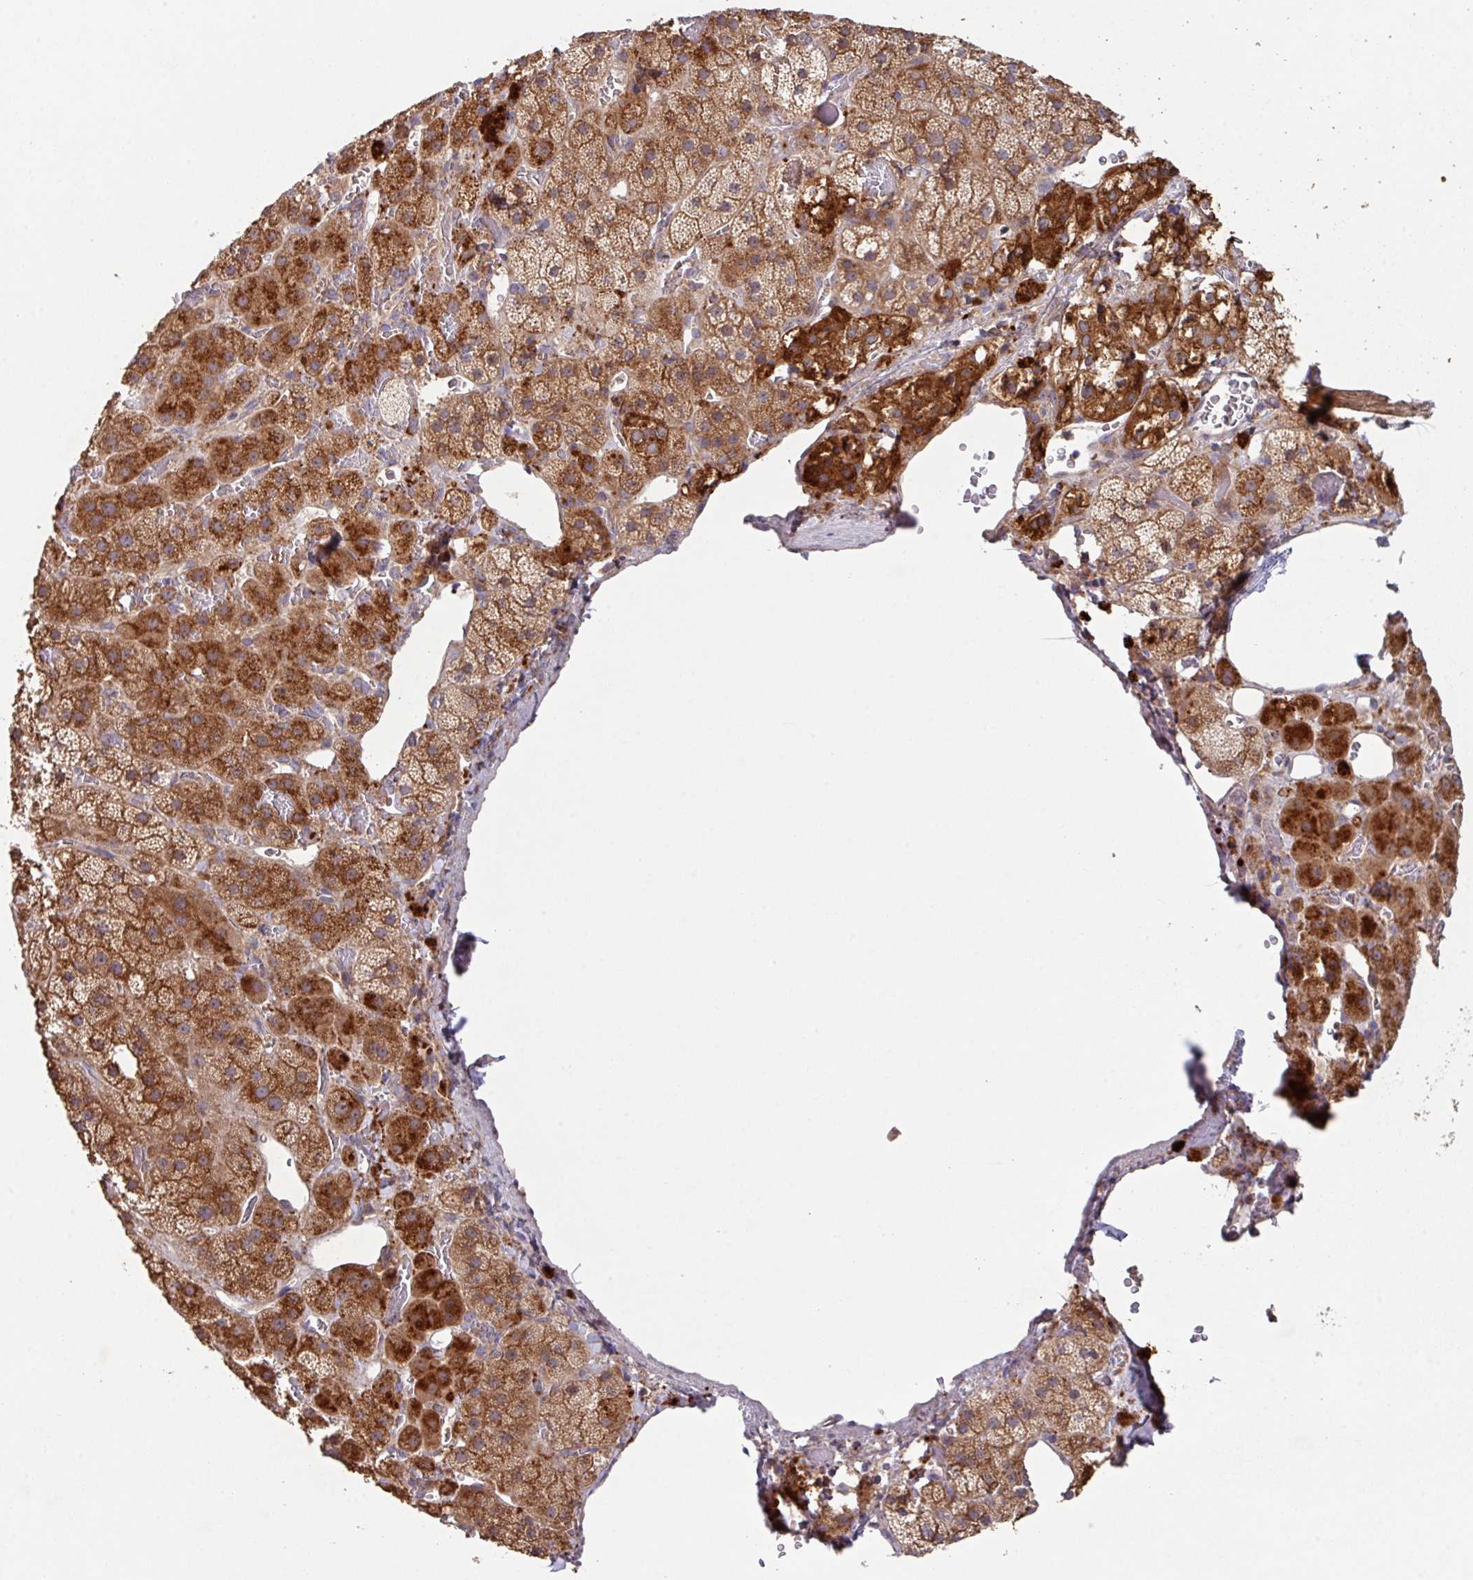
{"staining": {"intensity": "strong", "quantity": ">75%", "location": "cytoplasmic/membranous"}, "tissue": "adrenal gland", "cell_type": "Glandular cells", "image_type": "normal", "snomed": [{"axis": "morphology", "description": "Normal tissue, NOS"}, {"axis": "topography", "description": "Adrenal gland"}], "caption": "Immunohistochemical staining of benign human adrenal gland demonstrates >75% levels of strong cytoplasmic/membranous protein positivity in about >75% of glandular cells.", "gene": "TRIM14", "patient": {"sex": "male", "age": 57}}